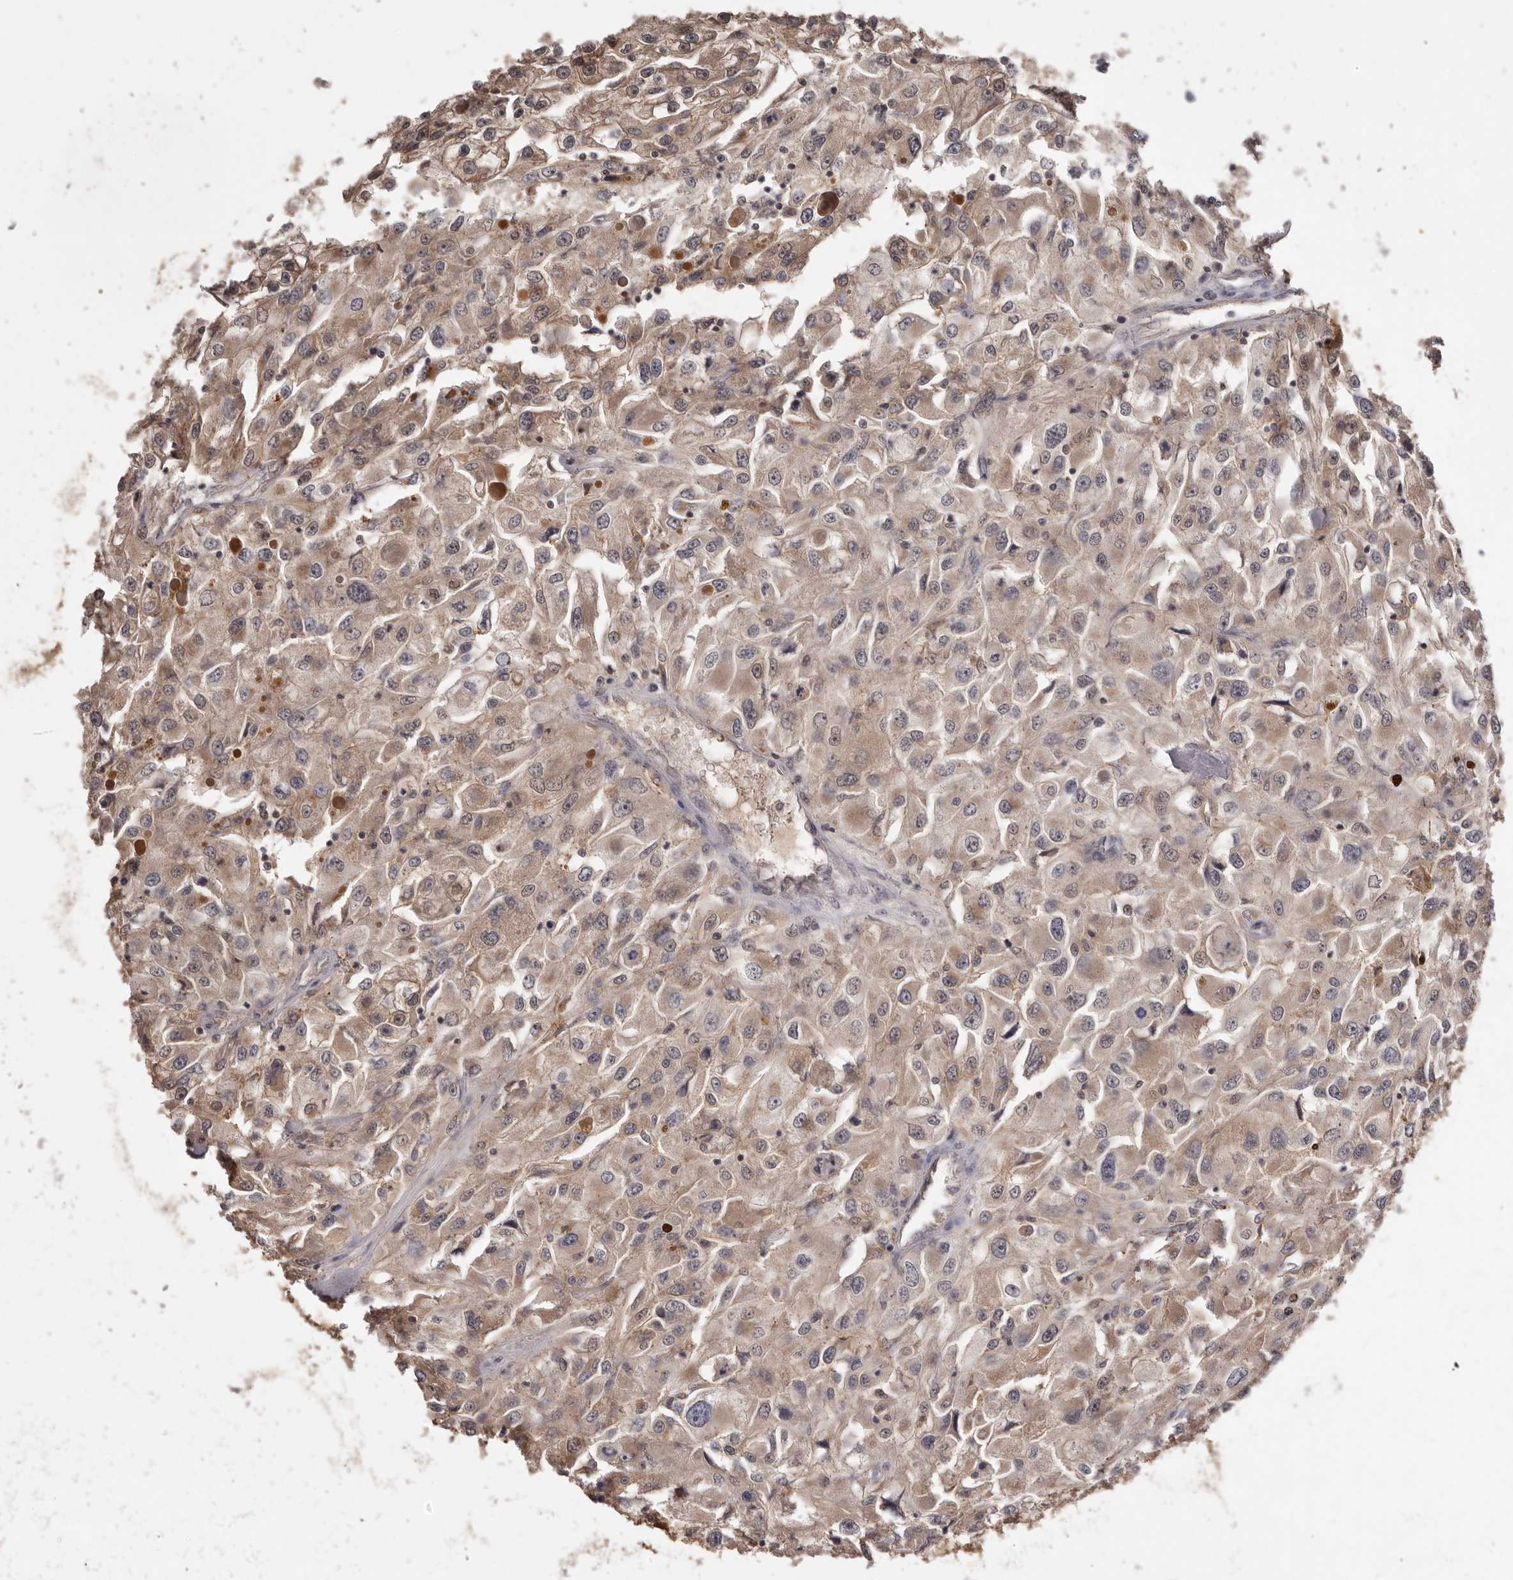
{"staining": {"intensity": "moderate", "quantity": ">75%", "location": "cytoplasmic/membranous"}, "tissue": "renal cancer", "cell_type": "Tumor cells", "image_type": "cancer", "snomed": [{"axis": "morphology", "description": "Adenocarcinoma, NOS"}, {"axis": "topography", "description": "Kidney"}], "caption": "Protein expression analysis of renal cancer shows moderate cytoplasmic/membranous expression in approximately >75% of tumor cells.", "gene": "TSPAN13", "patient": {"sex": "female", "age": 52}}